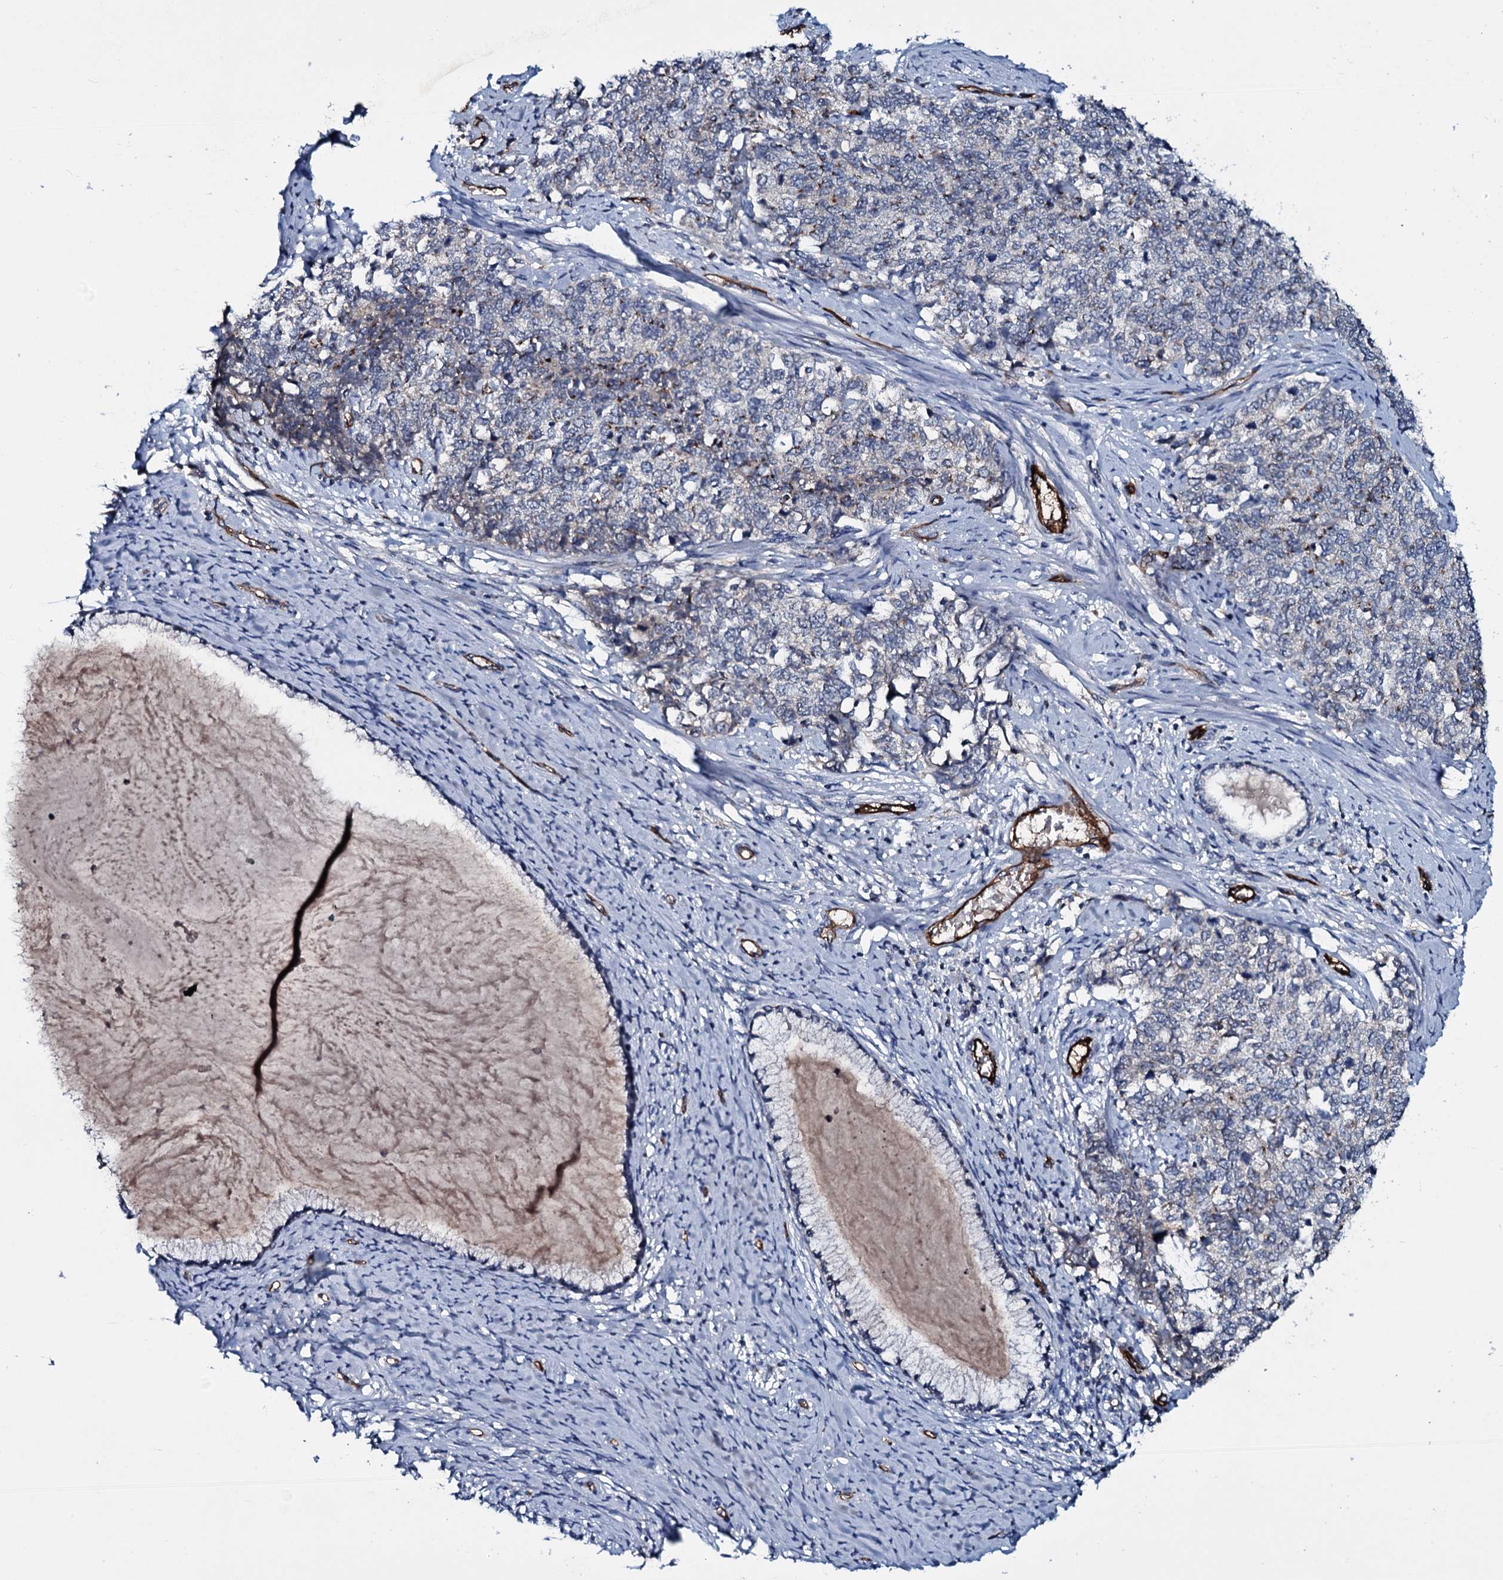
{"staining": {"intensity": "moderate", "quantity": "25%-75%", "location": "cytoplasmic/membranous"}, "tissue": "cervical cancer", "cell_type": "Tumor cells", "image_type": "cancer", "snomed": [{"axis": "morphology", "description": "Squamous cell carcinoma, NOS"}, {"axis": "topography", "description": "Cervix"}], "caption": "Immunohistochemical staining of cervical cancer (squamous cell carcinoma) reveals medium levels of moderate cytoplasmic/membranous protein expression in about 25%-75% of tumor cells.", "gene": "CLEC14A", "patient": {"sex": "female", "age": 63}}